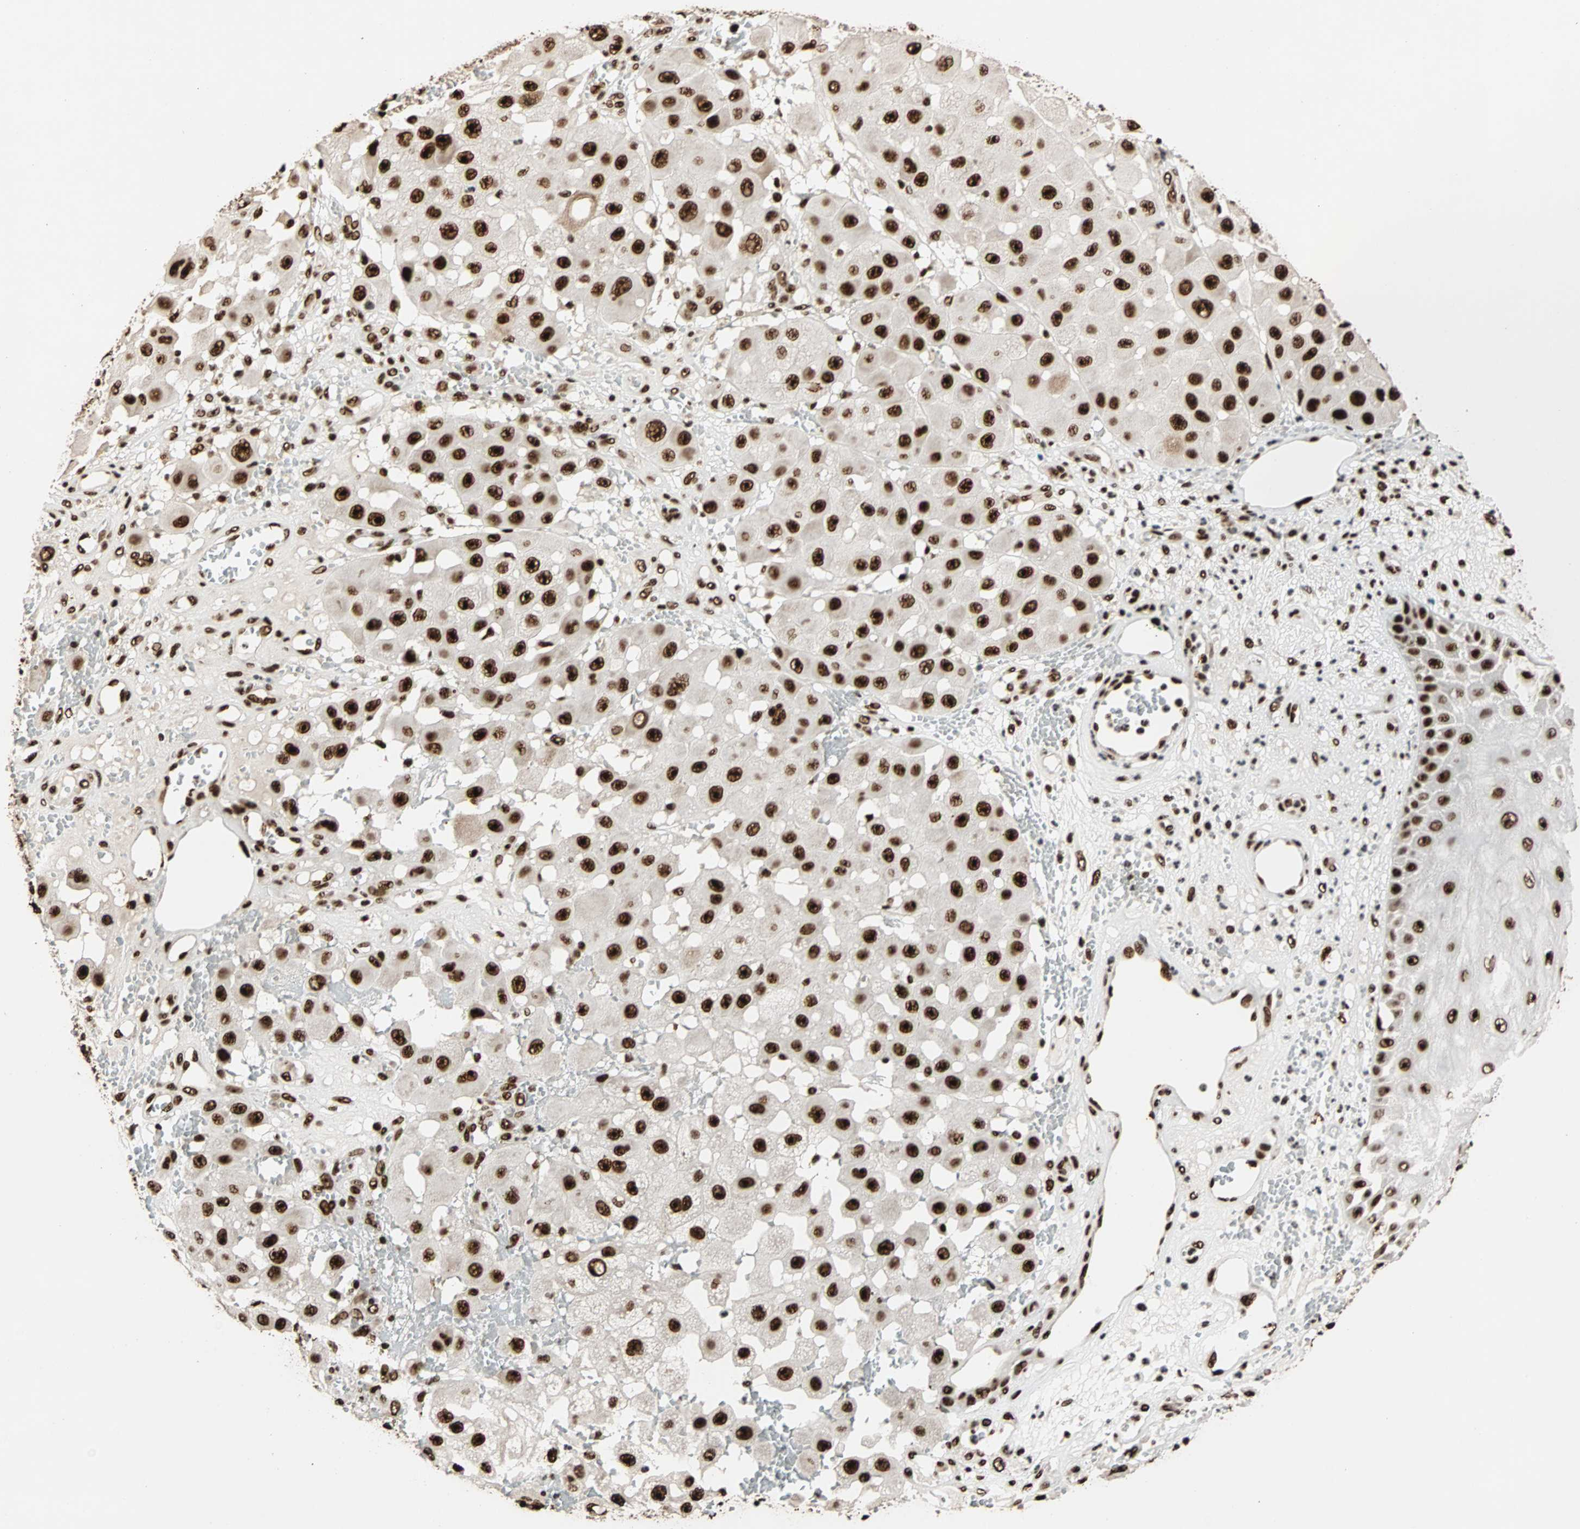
{"staining": {"intensity": "strong", "quantity": ">75%", "location": "nuclear"}, "tissue": "melanoma", "cell_type": "Tumor cells", "image_type": "cancer", "snomed": [{"axis": "morphology", "description": "Malignant melanoma, NOS"}, {"axis": "topography", "description": "Skin"}], "caption": "This is a histology image of IHC staining of malignant melanoma, which shows strong staining in the nuclear of tumor cells.", "gene": "ILF2", "patient": {"sex": "female", "age": 81}}